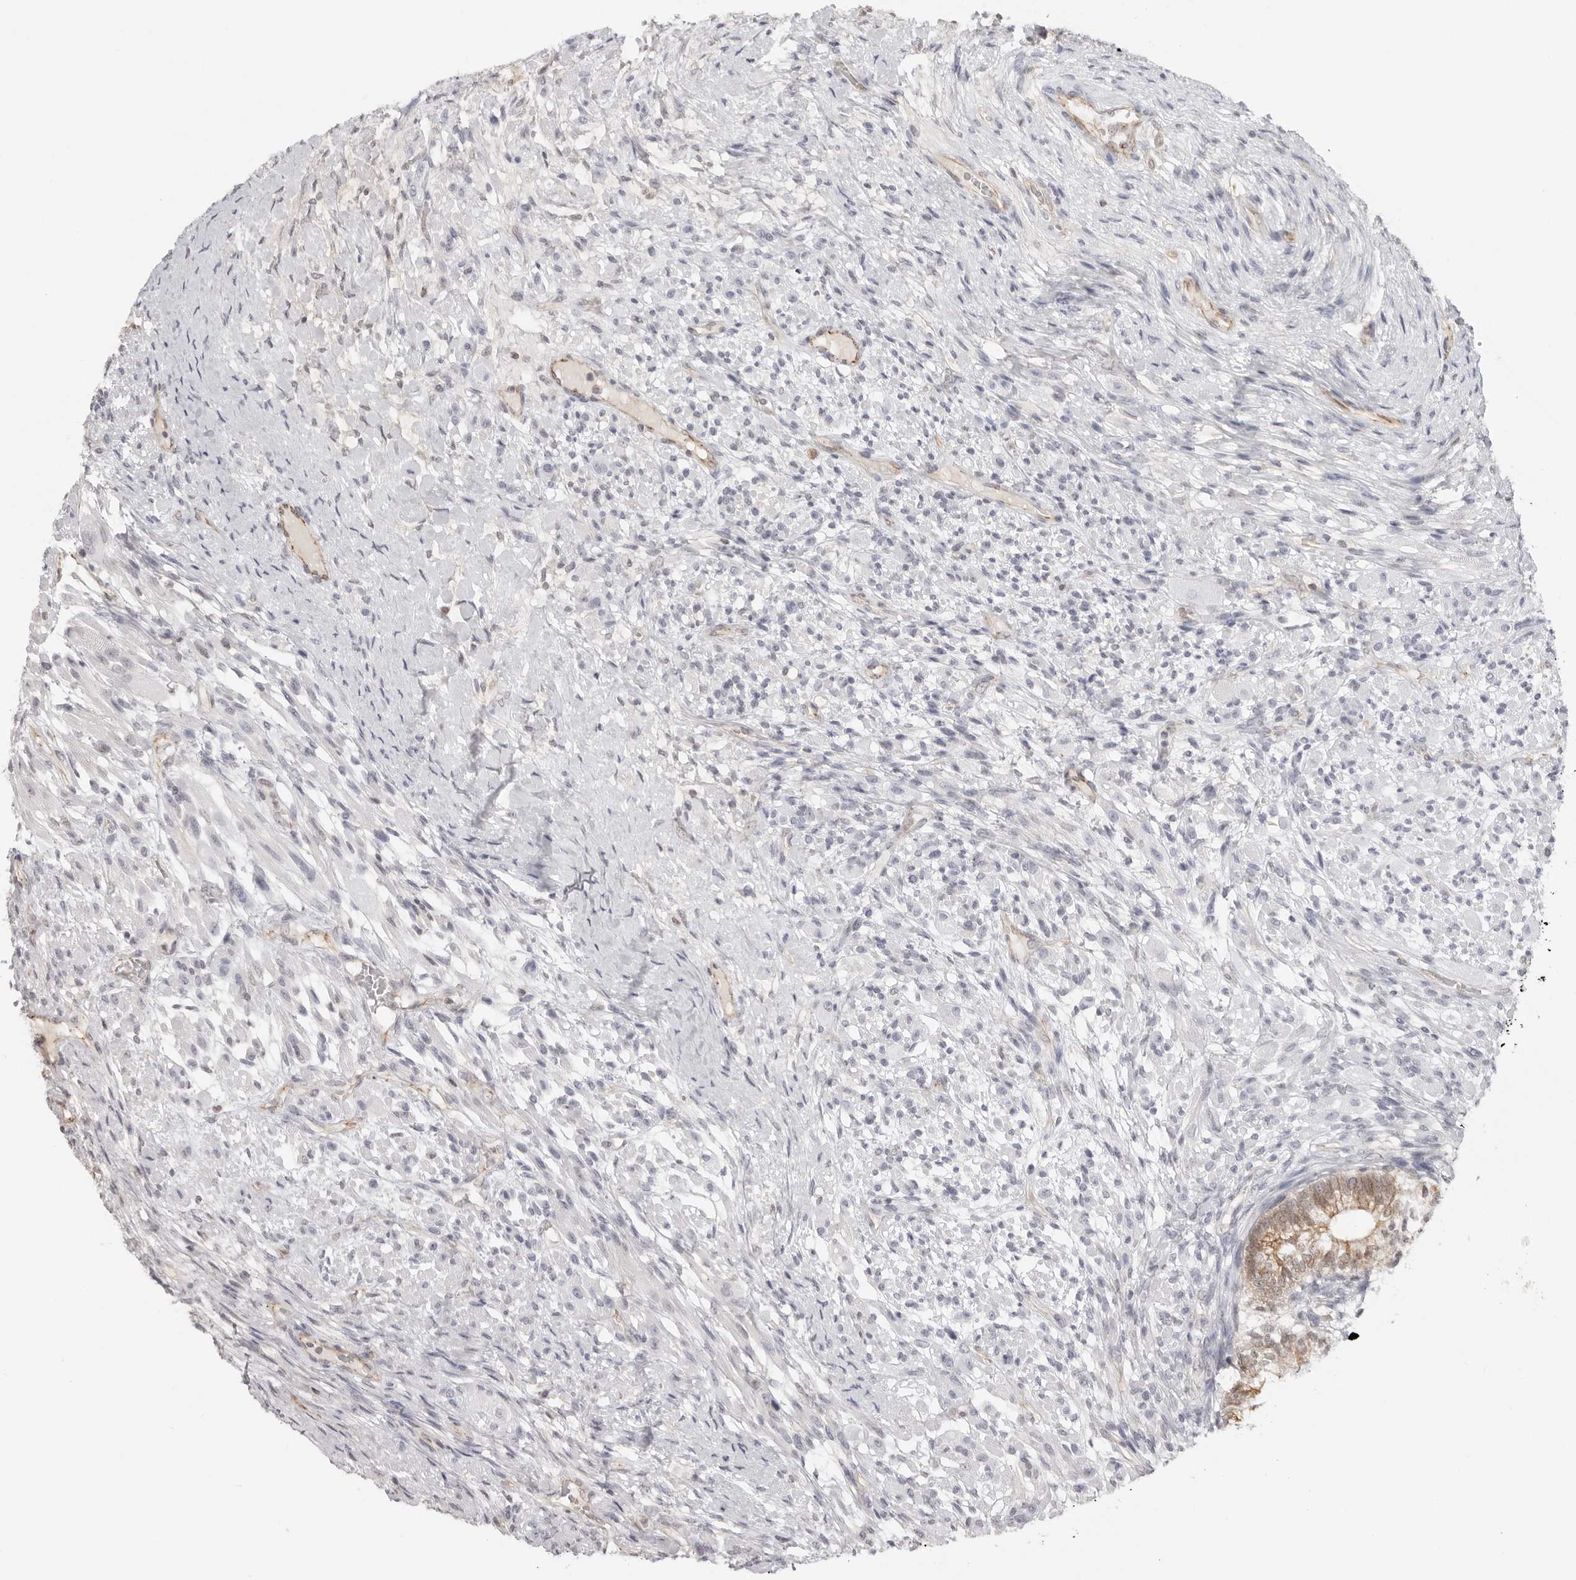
{"staining": {"intensity": "moderate", "quantity": "25%-75%", "location": "cytoplasmic/membranous"}, "tissue": "testis cancer", "cell_type": "Tumor cells", "image_type": "cancer", "snomed": [{"axis": "morphology", "description": "Seminoma, NOS"}, {"axis": "morphology", "description": "Carcinoma, Embryonal, NOS"}, {"axis": "topography", "description": "Testis"}], "caption": "Protein staining demonstrates moderate cytoplasmic/membranous expression in about 25%-75% of tumor cells in testis cancer.", "gene": "TRAPPC3", "patient": {"sex": "male", "age": 28}}